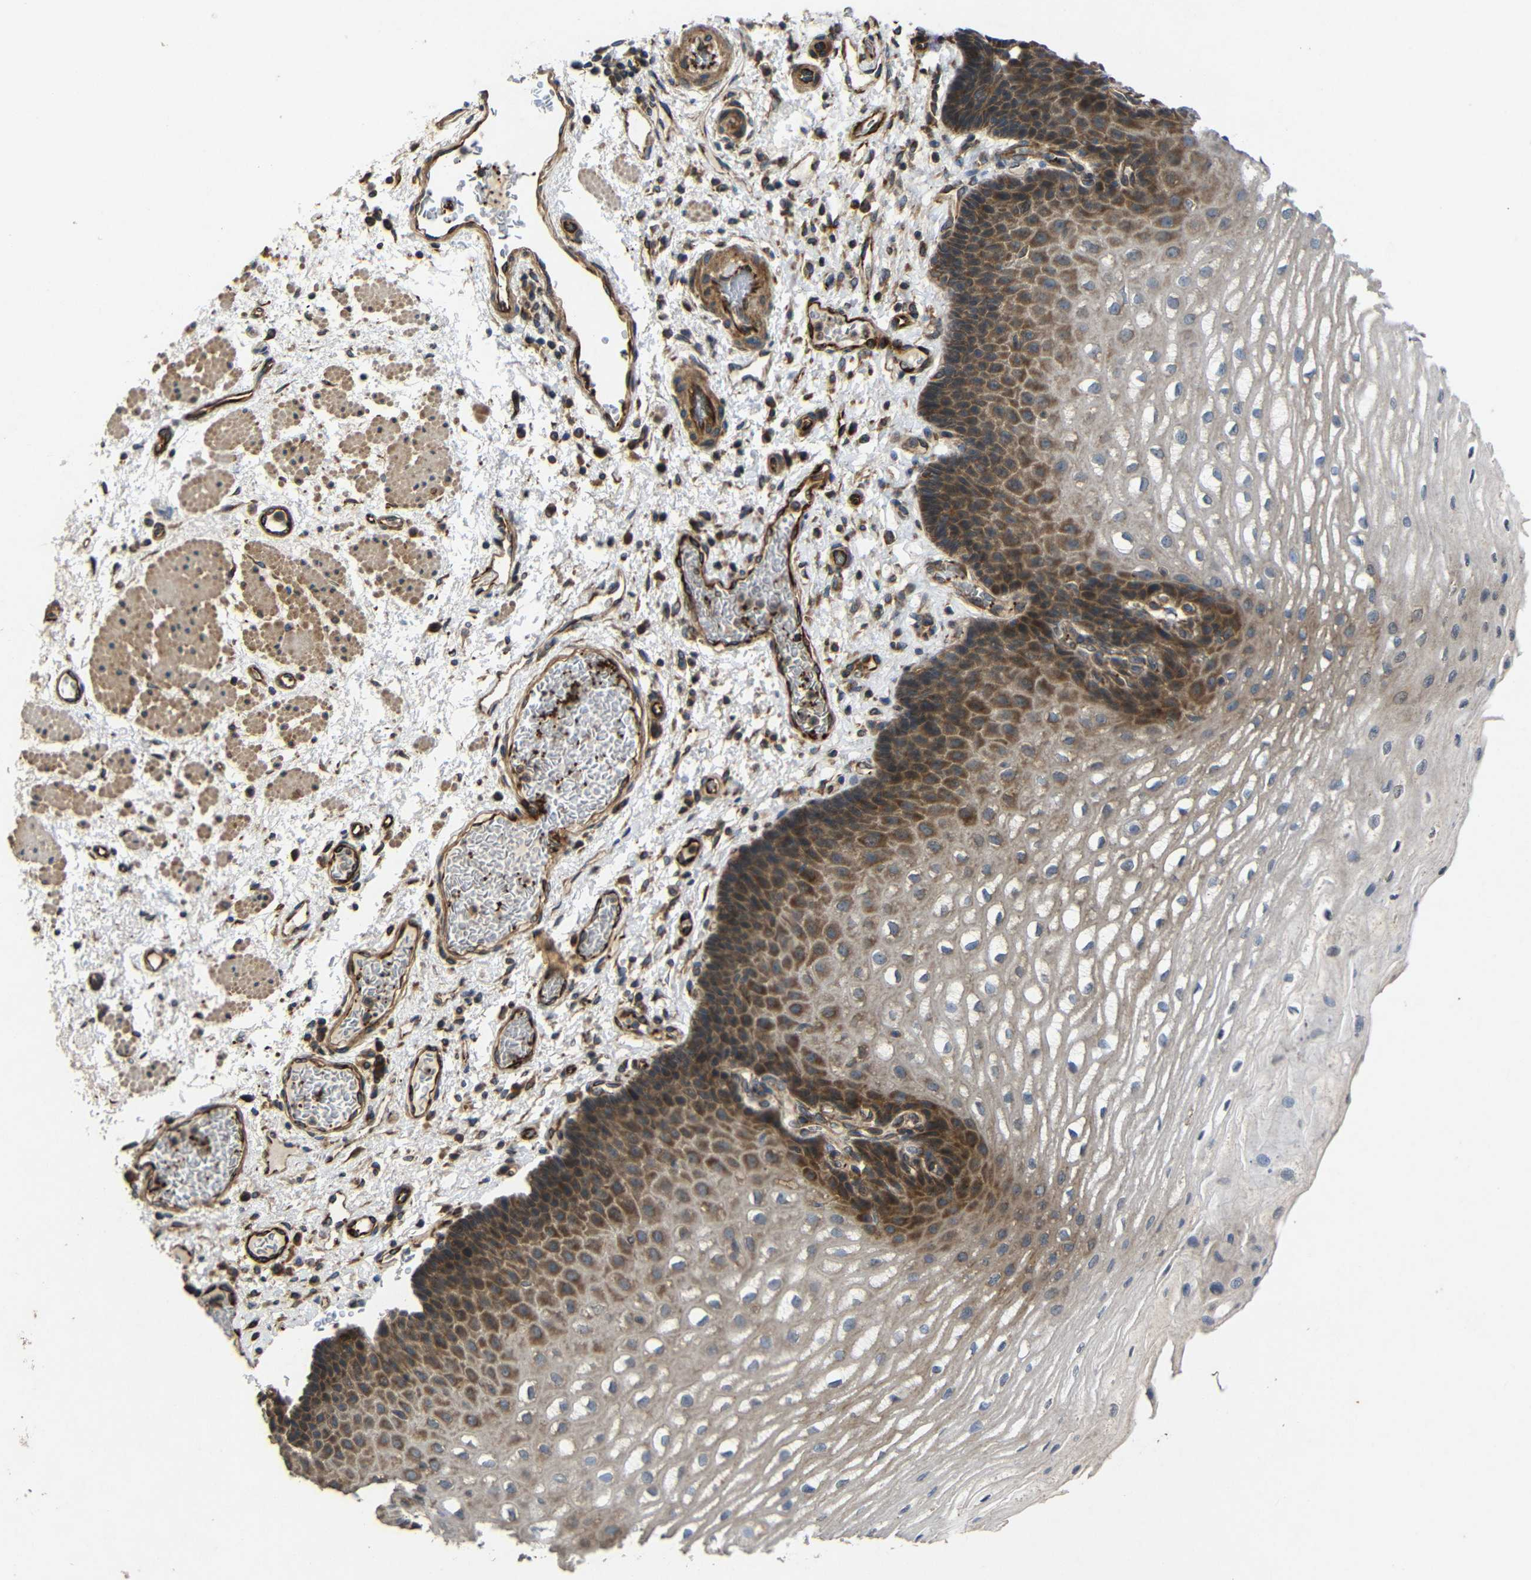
{"staining": {"intensity": "strong", "quantity": "25%-75%", "location": "cytoplasmic/membranous"}, "tissue": "esophagus", "cell_type": "Squamous epithelial cells", "image_type": "normal", "snomed": [{"axis": "morphology", "description": "Normal tissue, NOS"}, {"axis": "topography", "description": "Esophagus"}], "caption": "IHC (DAB (3,3'-diaminobenzidine)) staining of unremarkable human esophagus exhibits strong cytoplasmic/membranous protein staining in about 25%-75% of squamous epithelial cells.", "gene": "EIF2S1", "patient": {"sex": "male", "age": 54}}